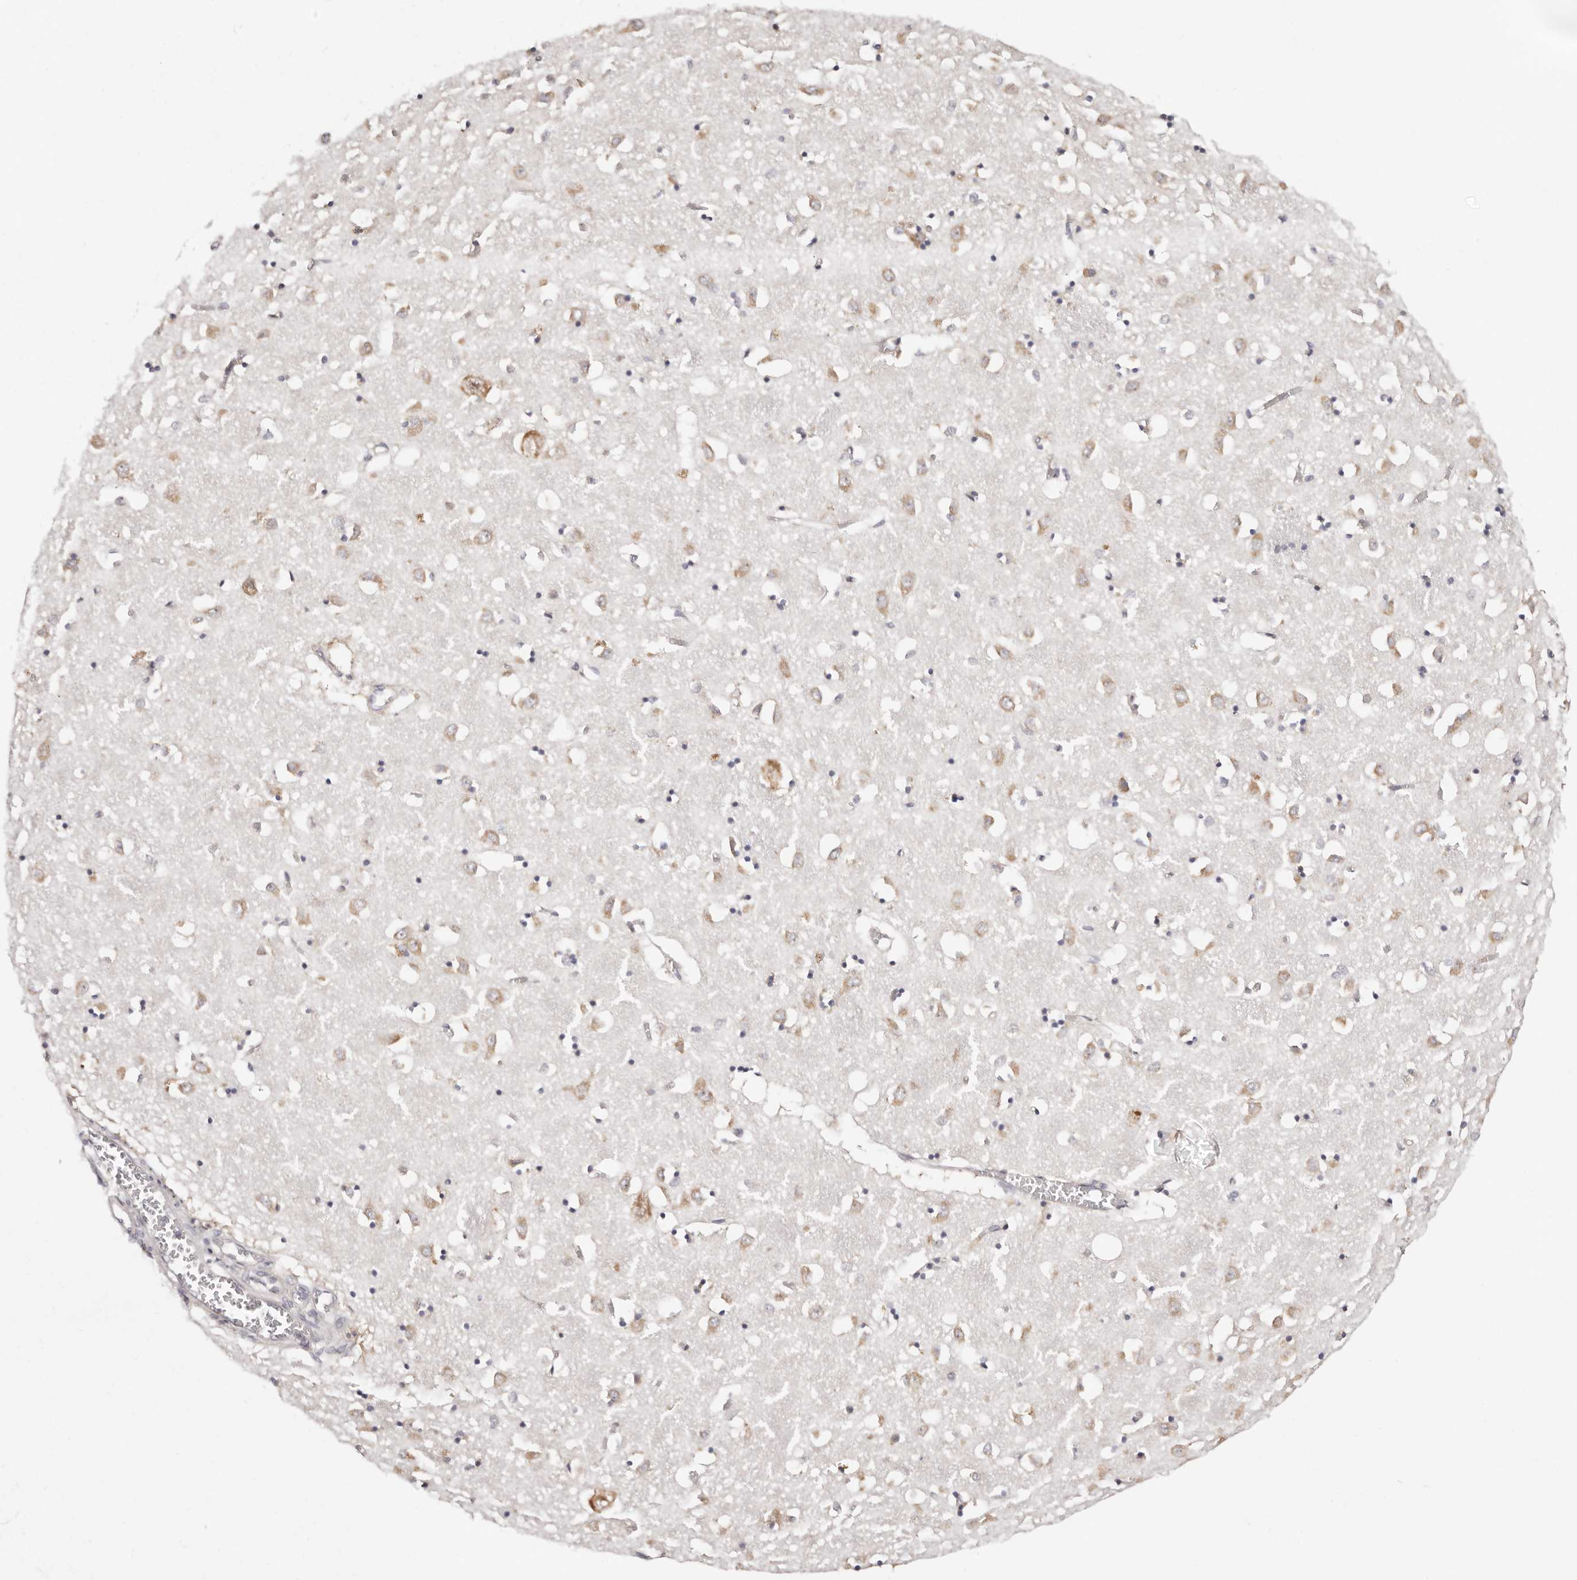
{"staining": {"intensity": "weak", "quantity": "<25%", "location": "cytoplasmic/membranous"}, "tissue": "caudate", "cell_type": "Glial cells", "image_type": "normal", "snomed": [{"axis": "morphology", "description": "Normal tissue, NOS"}, {"axis": "topography", "description": "Lateral ventricle wall"}], "caption": "This is an IHC histopathology image of normal caudate. There is no staining in glial cells.", "gene": "BCL2L15", "patient": {"sex": "male", "age": 70}}